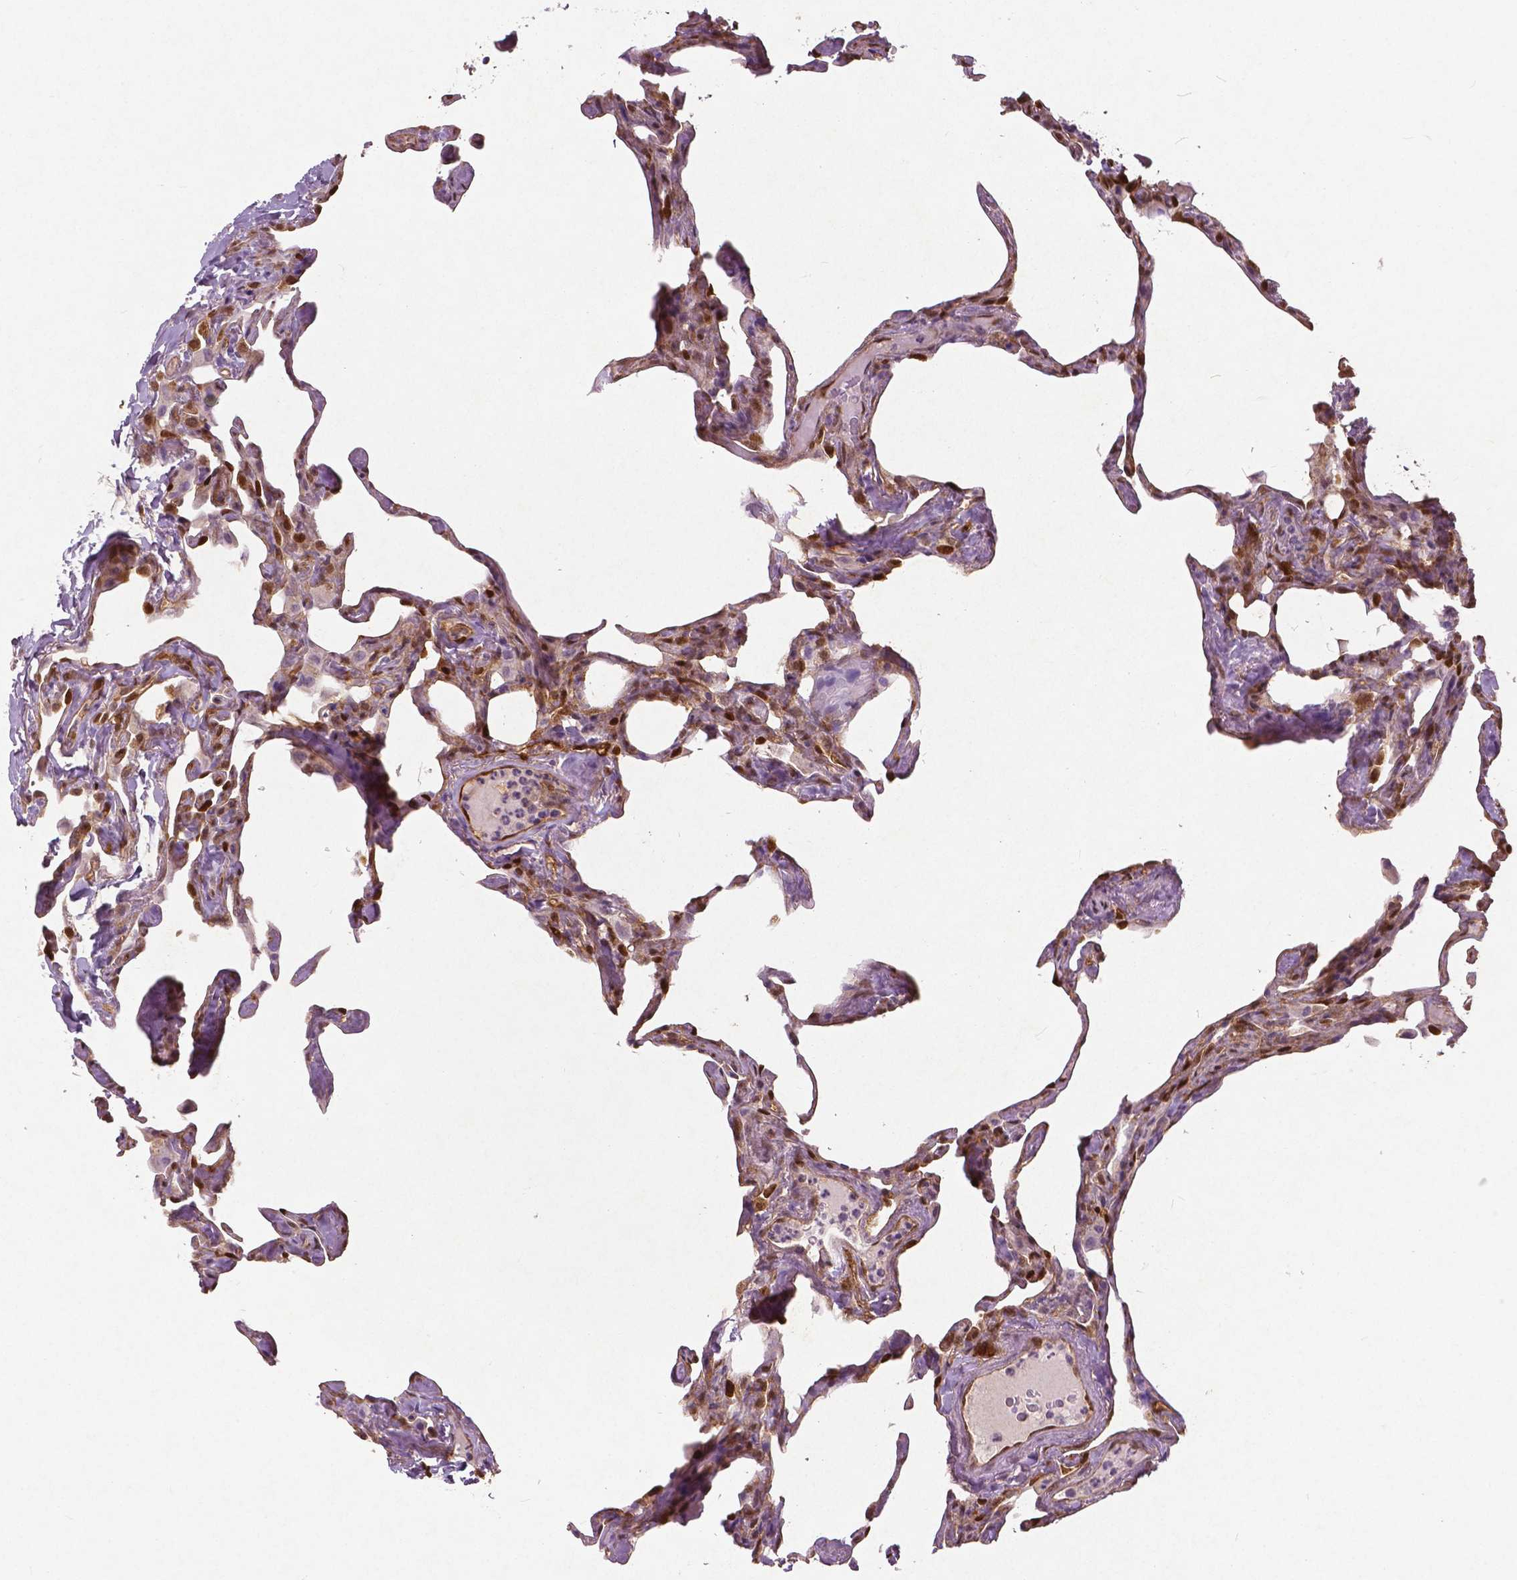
{"staining": {"intensity": "moderate", "quantity": ">75%", "location": "cytoplasmic/membranous,nuclear"}, "tissue": "lung", "cell_type": "Alveolar cells", "image_type": "normal", "snomed": [{"axis": "morphology", "description": "Normal tissue, NOS"}, {"axis": "topography", "description": "Lung"}], "caption": "This micrograph exhibits normal lung stained with immunohistochemistry to label a protein in brown. The cytoplasmic/membranous,nuclear of alveolar cells show moderate positivity for the protein. Nuclei are counter-stained blue.", "gene": "WWTR1", "patient": {"sex": "male", "age": 65}}